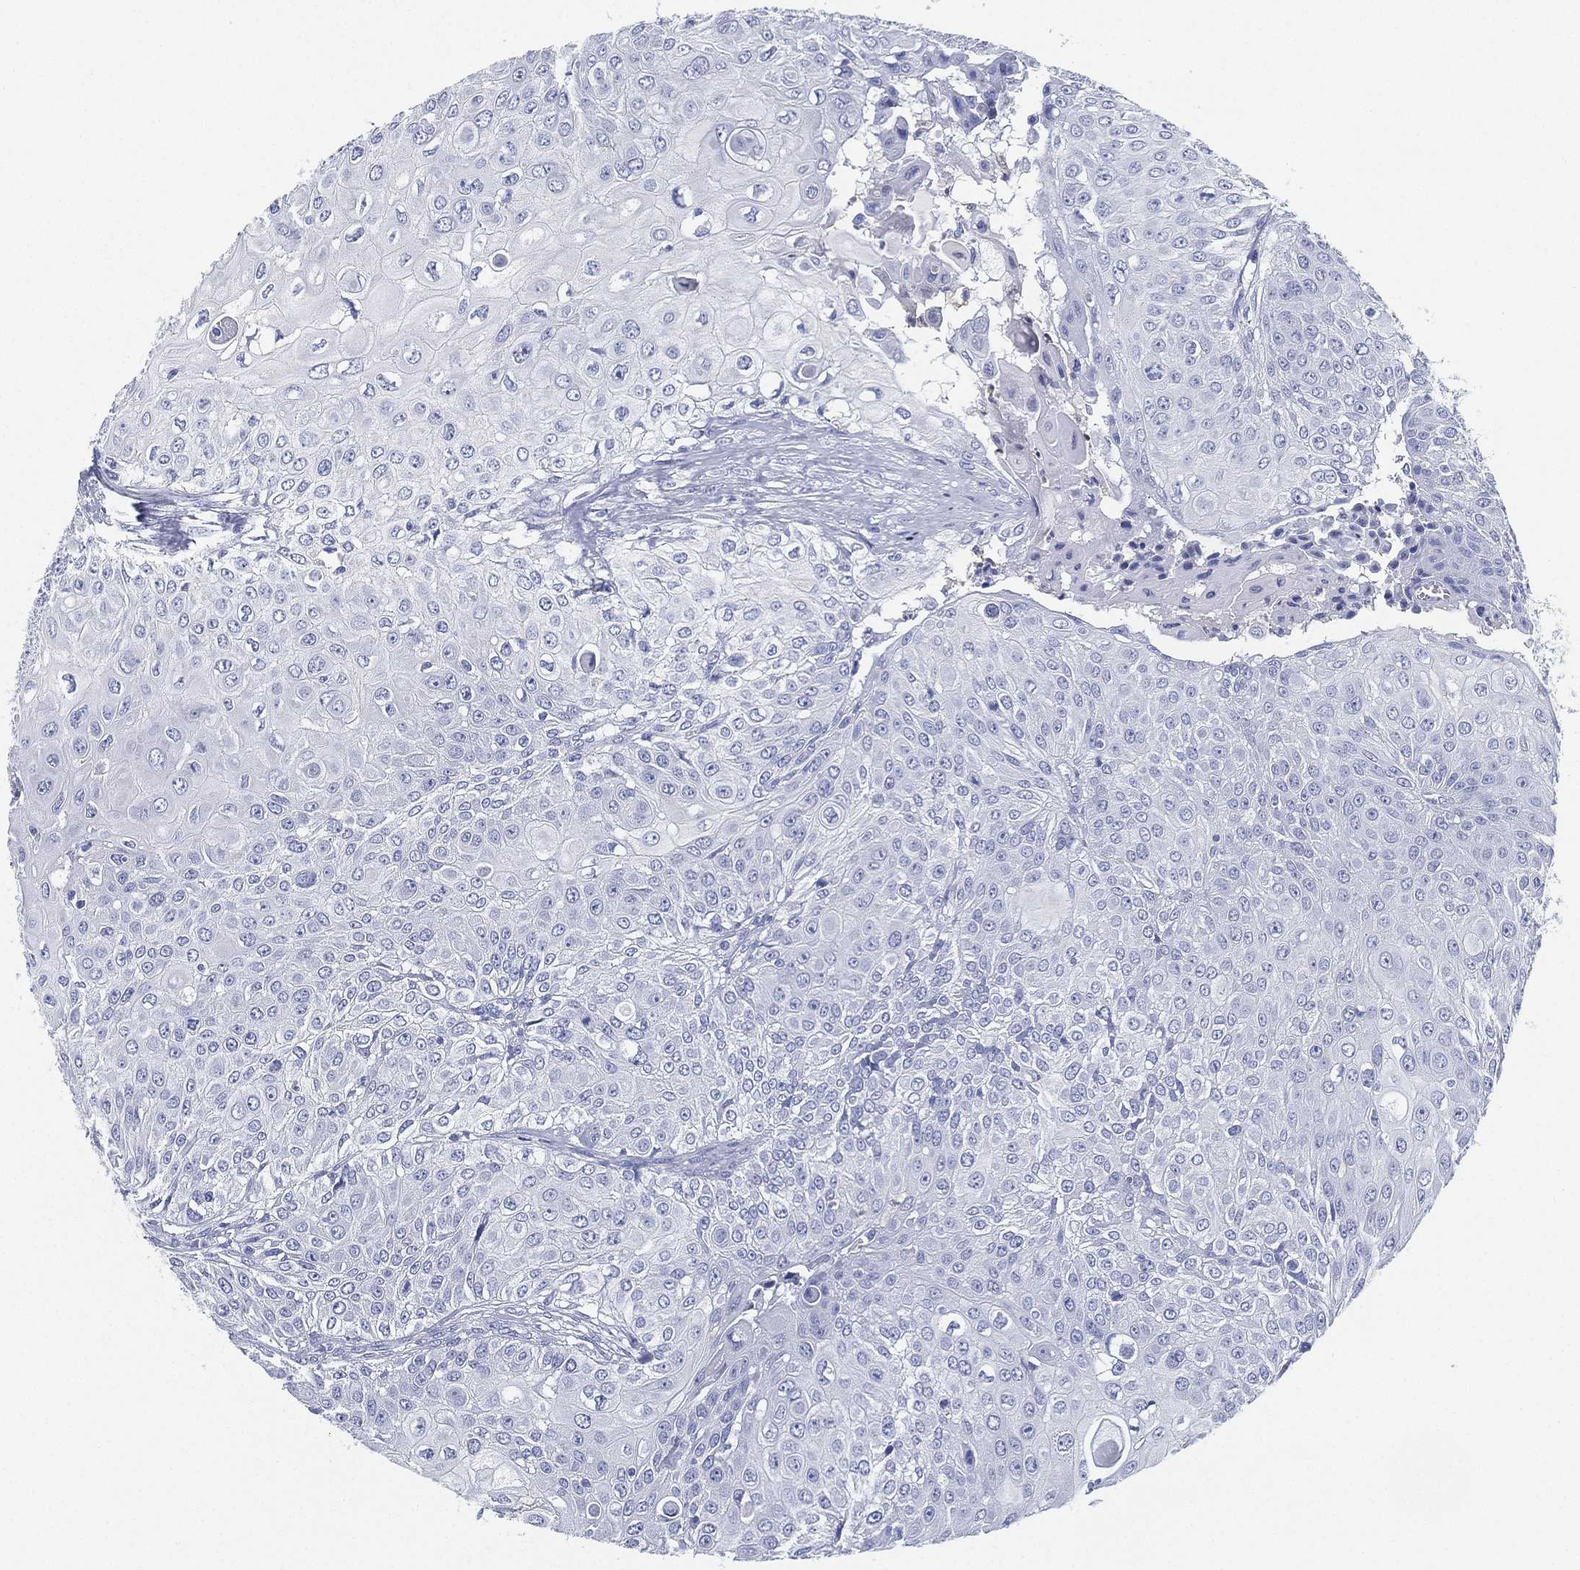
{"staining": {"intensity": "negative", "quantity": "none", "location": "none"}, "tissue": "urothelial cancer", "cell_type": "Tumor cells", "image_type": "cancer", "snomed": [{"axis": "morphology", "description": "Urothelial carcinoma, High grade"}, {"axis": "topography", "description": "Urinary bladder"}], "caption": "DAB (3,3'-diaminobenzidine) immunohistochemical staining of urothelial cancer demonstrates no significant staining in tumor cells. The staining is performed using DAB (3,3'-diaminobenzidine) brown chromogen with nuclei counter-stained in using hematoxylin.", "gene": "DEFB121", "patient": {"sex": "female", "age": 79}}